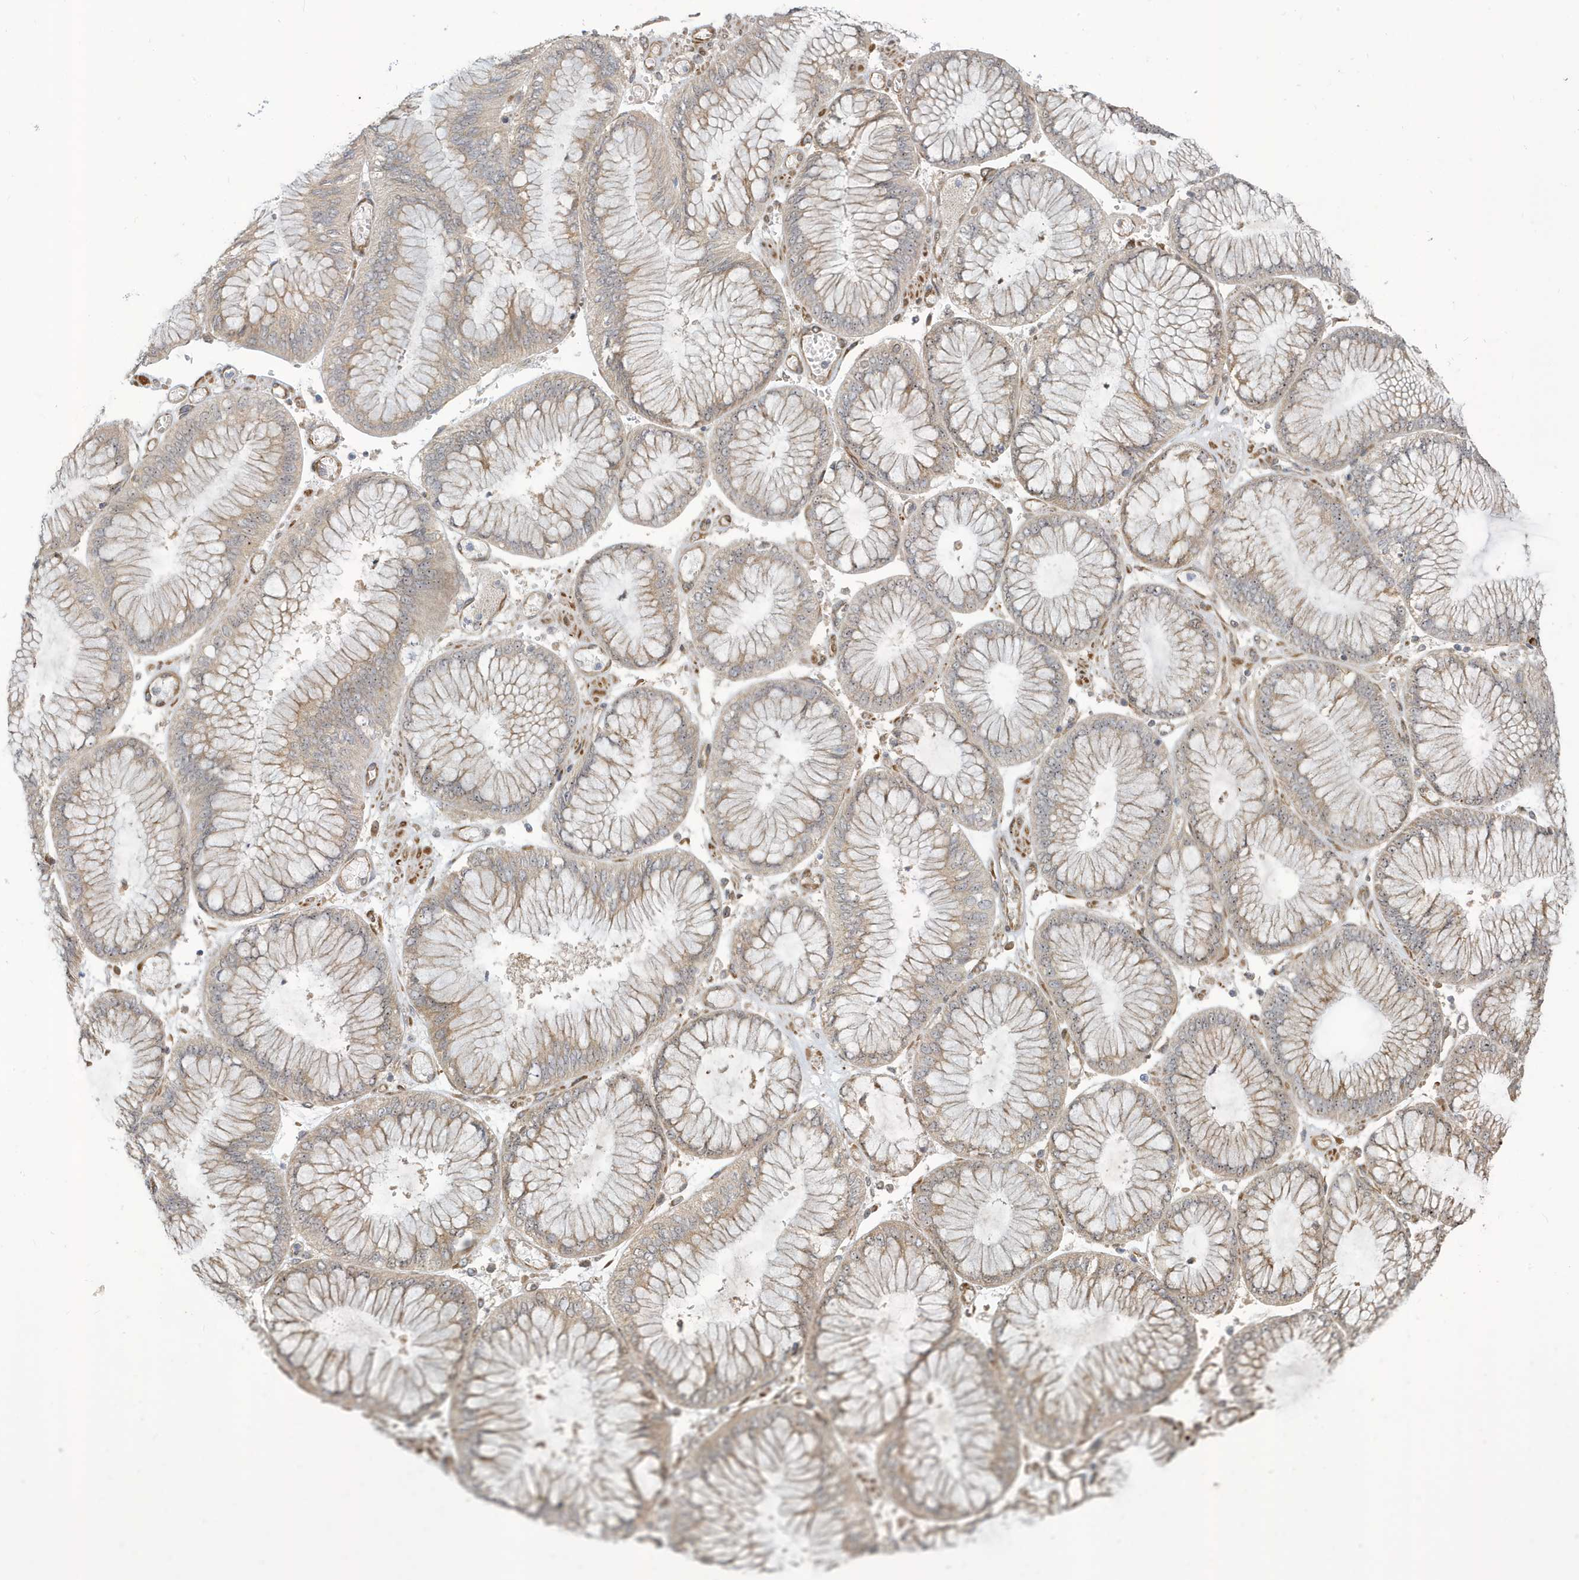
{"staining": {"intensity": "weak", "quantity": ">75%", "location": "cytoplasmic/membranous"}, "tissue": "stomach cancer", "cell_type": "Tumor cells", "image_type": "cancer", "snomed": [{"axis": "morphology", "description": "Adenocarcinoma, NOS"}, {"axis": "topography", "description": "Stomach"}], "caption": "Adenocarcinoma (stomach) stained for a protein (brown) demonstrates weak cytoplasmic/membranous positive positivity in about >75% of tumor cells.", "gene": "ECM2", "patient": {"sex": "male", "age": 76}}